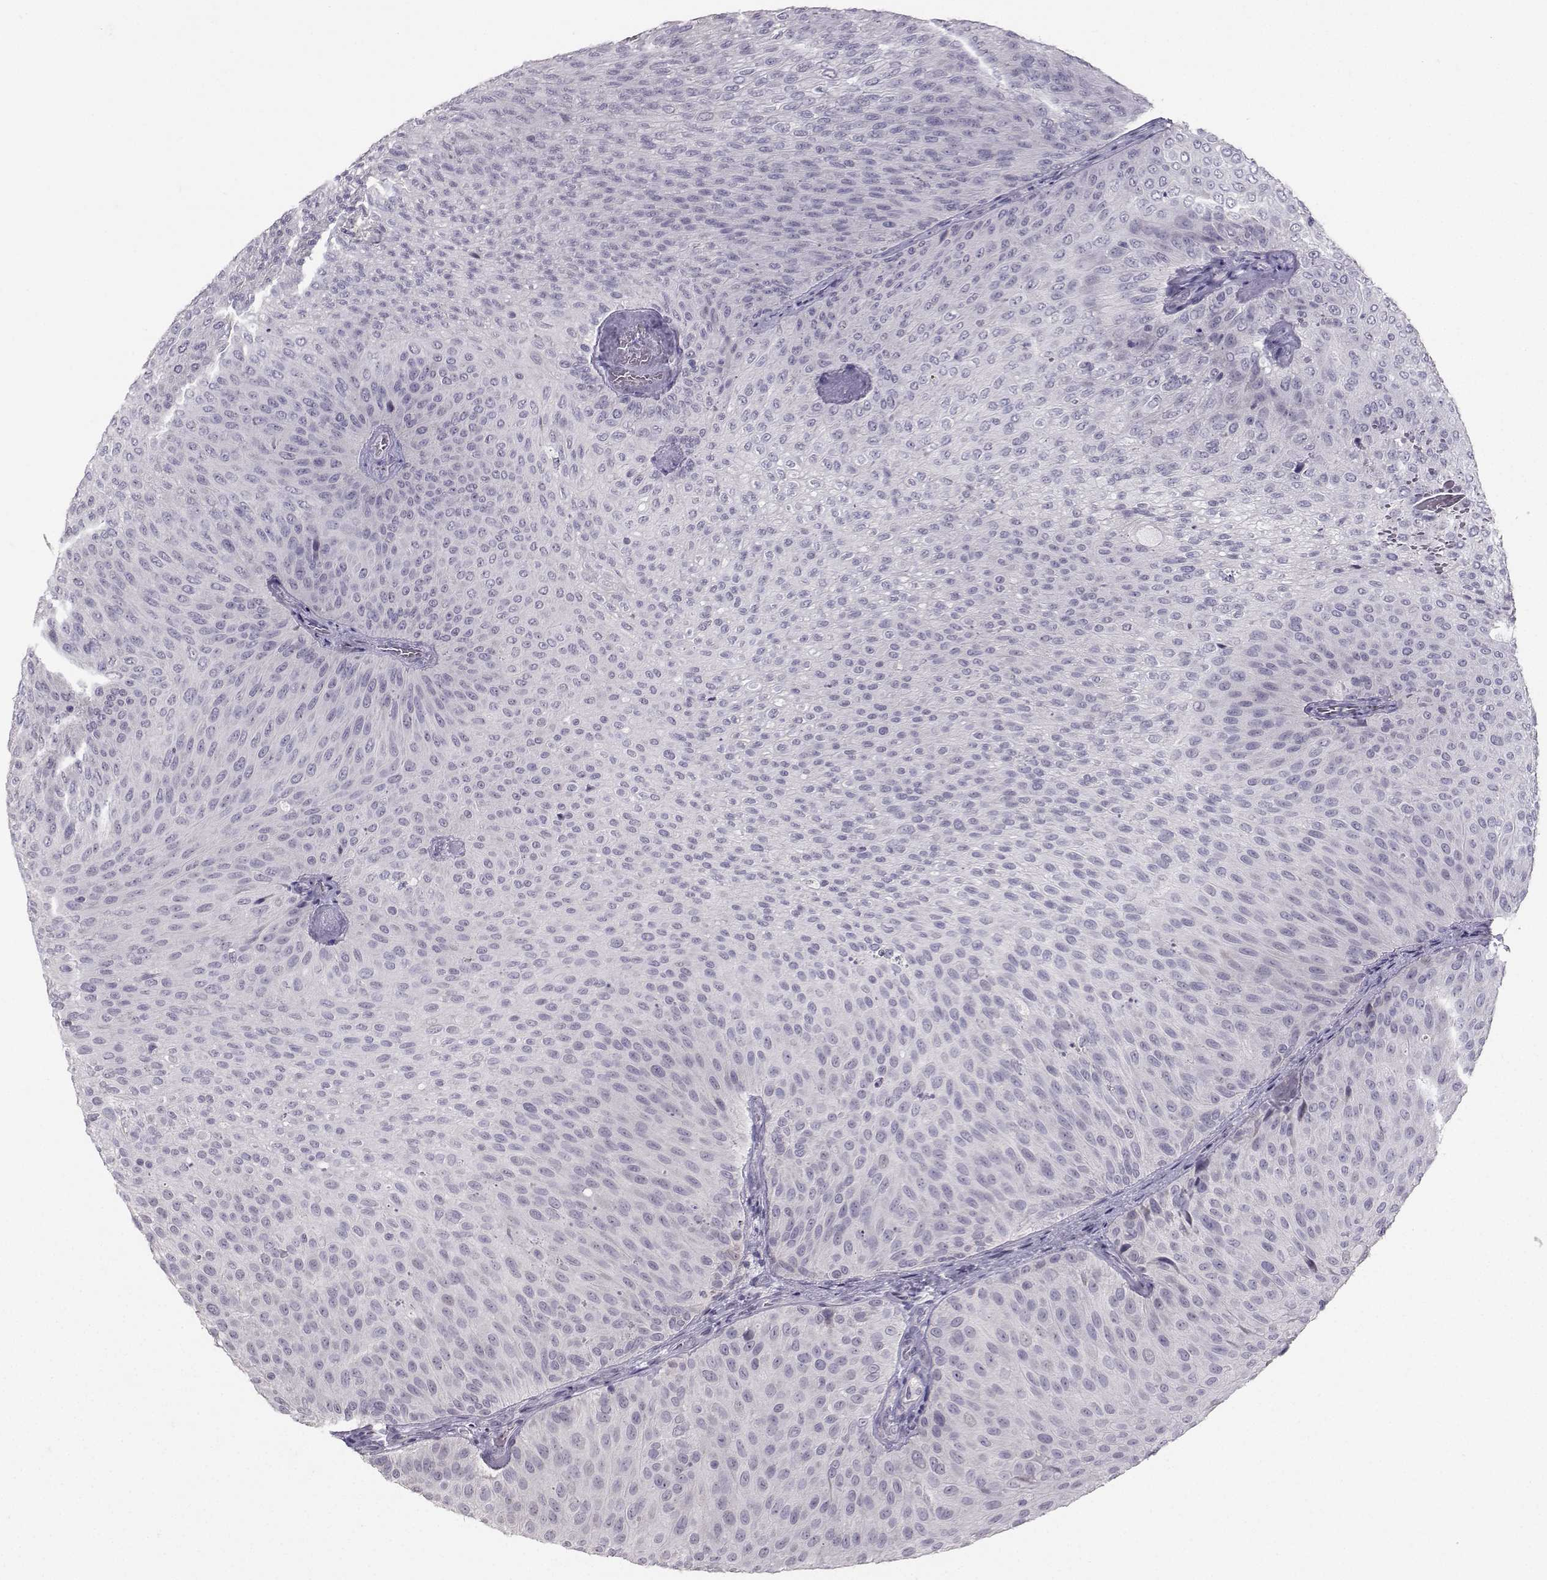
{"staining": {"intensity": "negative", "quantity": "none", "location": "none"}, "tissue": "urothelial cancer", "cell_type": "Tumor cells", "image_type": "cancer", "snomed": [{"axis": "morphology", "description": "Urothelial carcinoma, Low grade"}, {"axis": "topography", "description": "Urinary bladder"}], "caption": "This is a micrograph of immunohistochemistry (IHC) staining of low-grade urothelial carcinoma, which shows no expression in tumor cells.", "gene": "PKP2", "patient": {"sex": "male", "age": 78}}